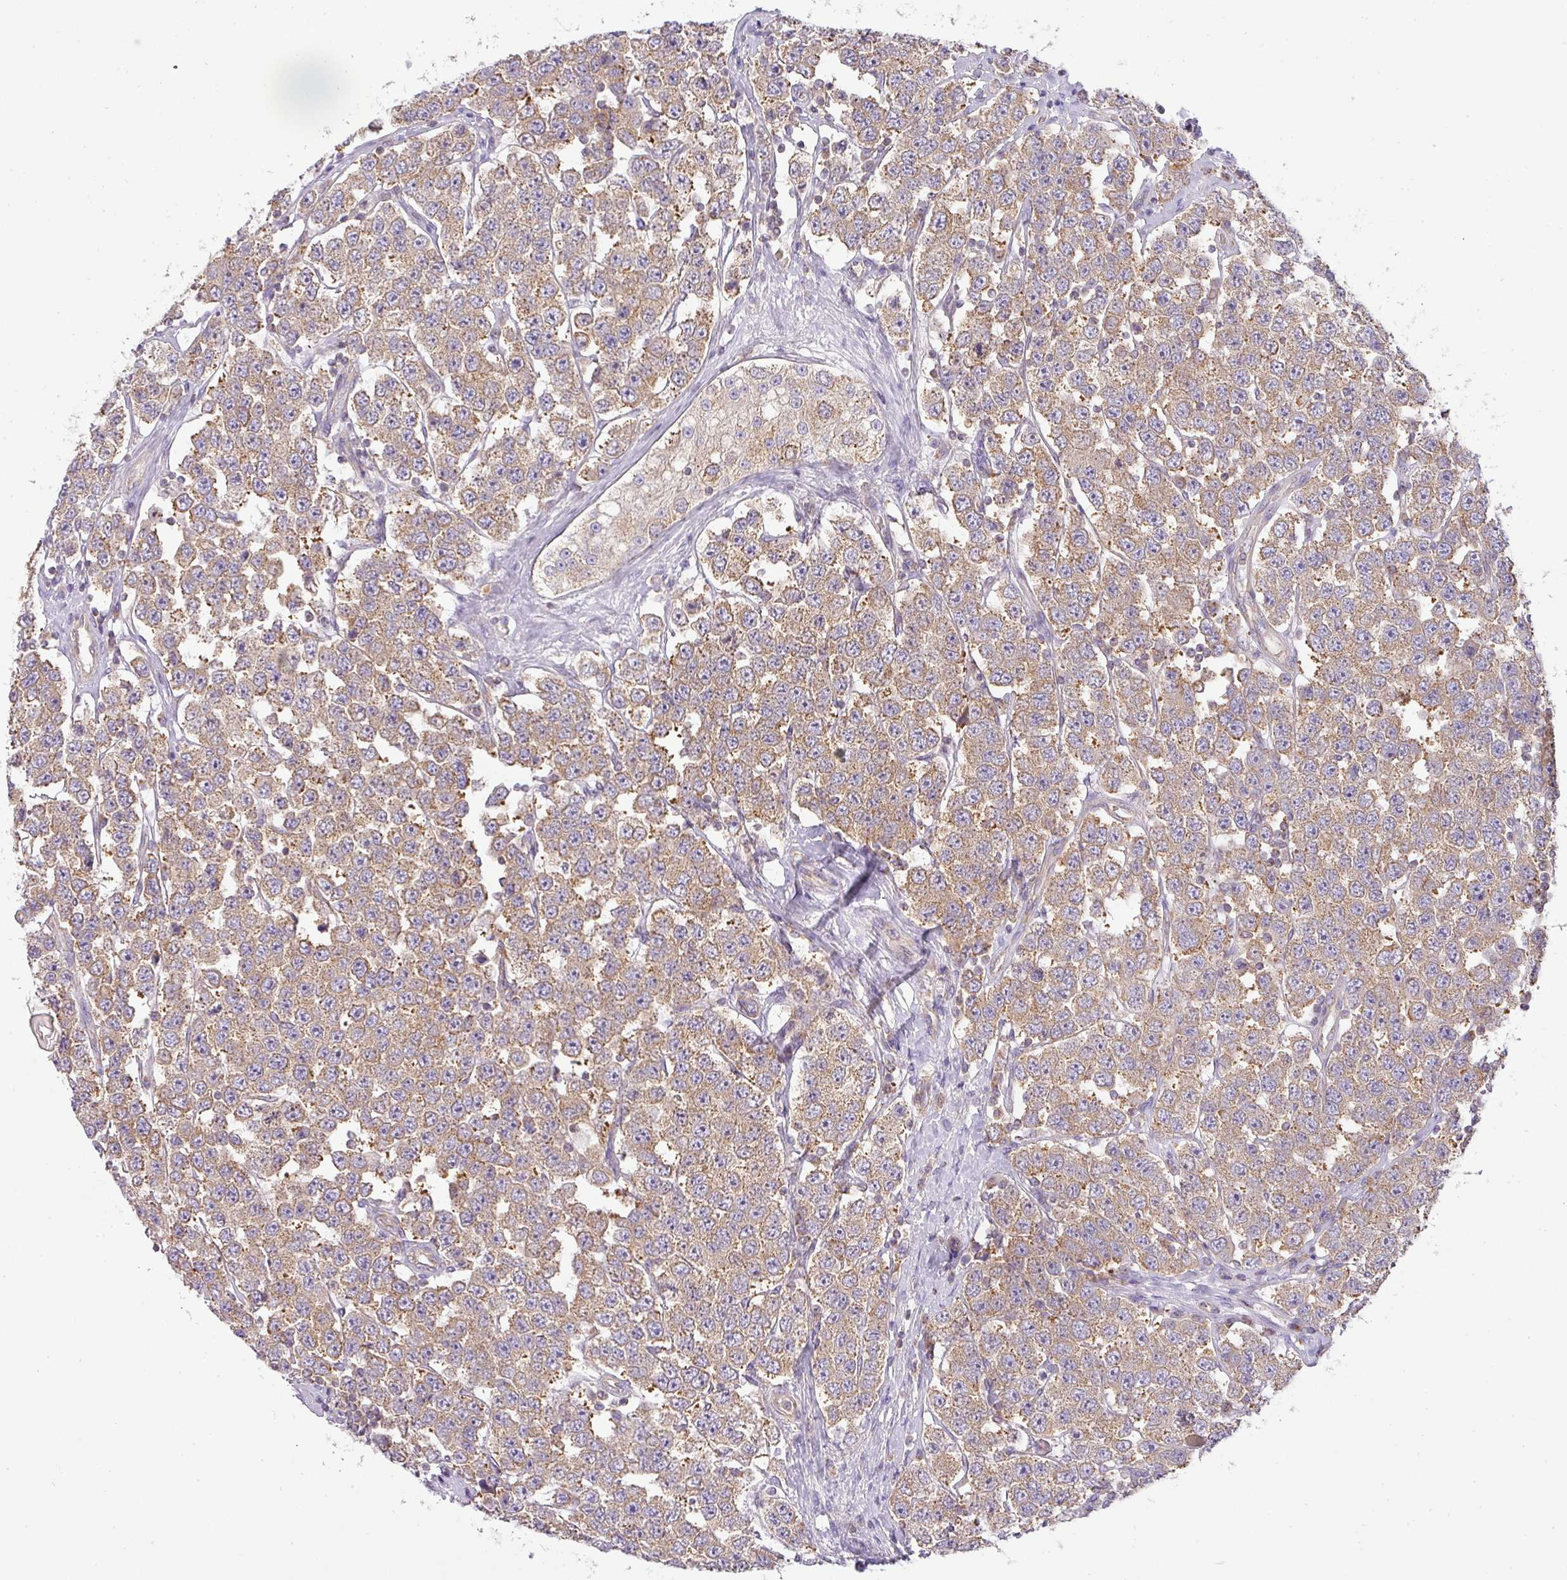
{"staining": {"intensity": "moderate", "quantity": ">75%", "location": "cytoplasmic/membranous"}, "tissue": "testis cancer", "cell_type": "Tumor cells", "image_type": "cancer", "snomed": [{"axis": "morphology", "description": "Seminoma, NOS"}, {"axis": "topography", "description": "Testis"}], "caption": "IHC of testis cancer shows medium levels of moderate cytoplasmic/membranous expression in about >75% of tumor cells.", "gene": "ZNF211", "patient": {"sex": "male", "age": 28}}